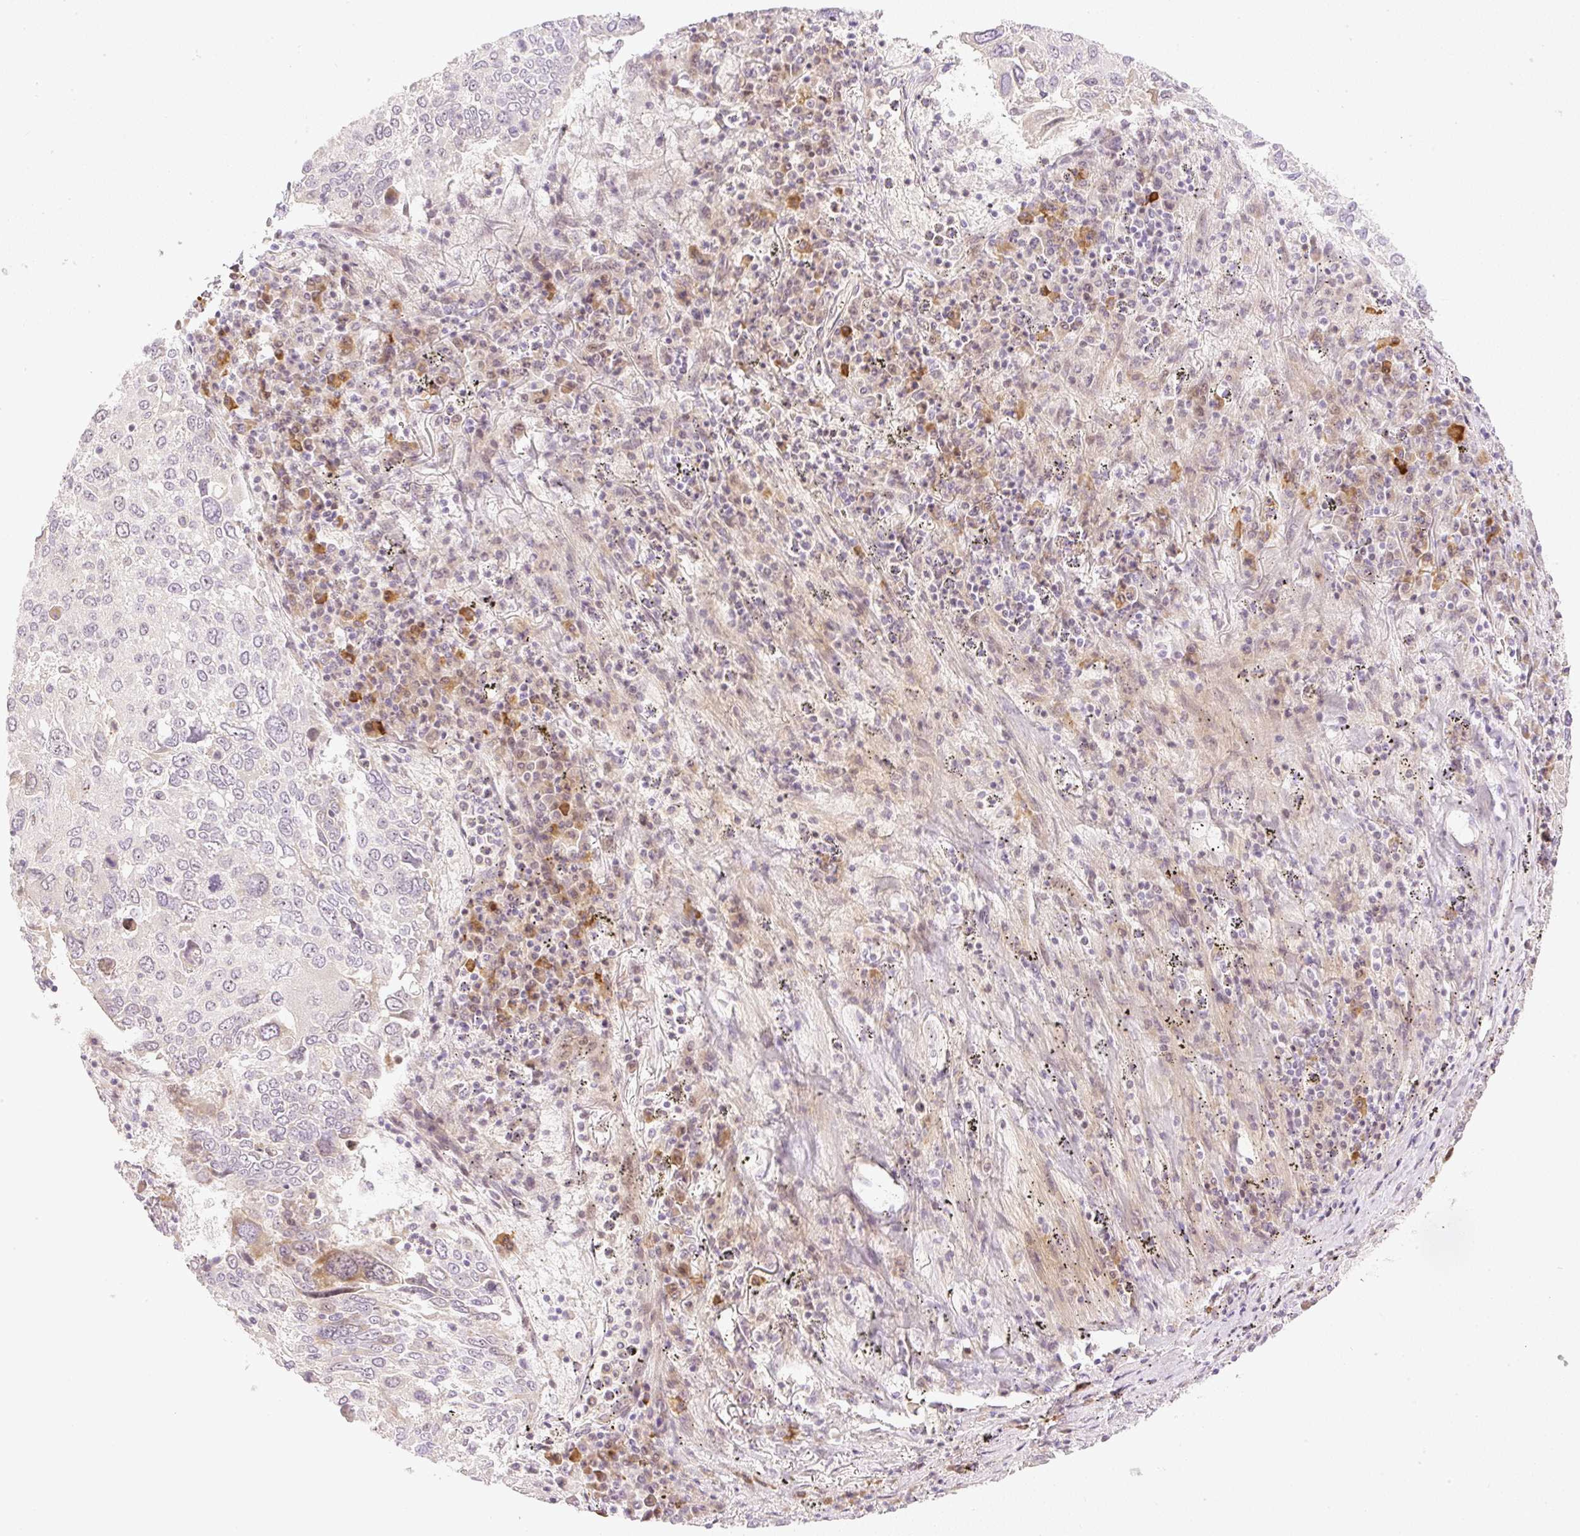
{"staining": {"intensity": "weak", "quantity": "25%-75%", "location": "cytoplasmic/membranous,nuclear"}, "tissue": "lung cancer", "cell_type": "Tumor cells", "image_type": "cancer", "snomed": [{"axis": "morphology", "description": "Squamous cell carcinoma, NOS"}, {"axis": "topography", "description": "Lung"}], "caption": "Immunohistochemistry histopathology image of neoplastic tissue: lung cancer stained using immunohistochemistry (IHC) reveals low levels of weak protein expression localized specifically in the cytoplasmic/membranous and nuclear of tumor cells, appearing as a cytoplasmic/membranous and nuclear brown color.", "gene": "AAR2", "patient": {"sex": "male", "age": 65}}